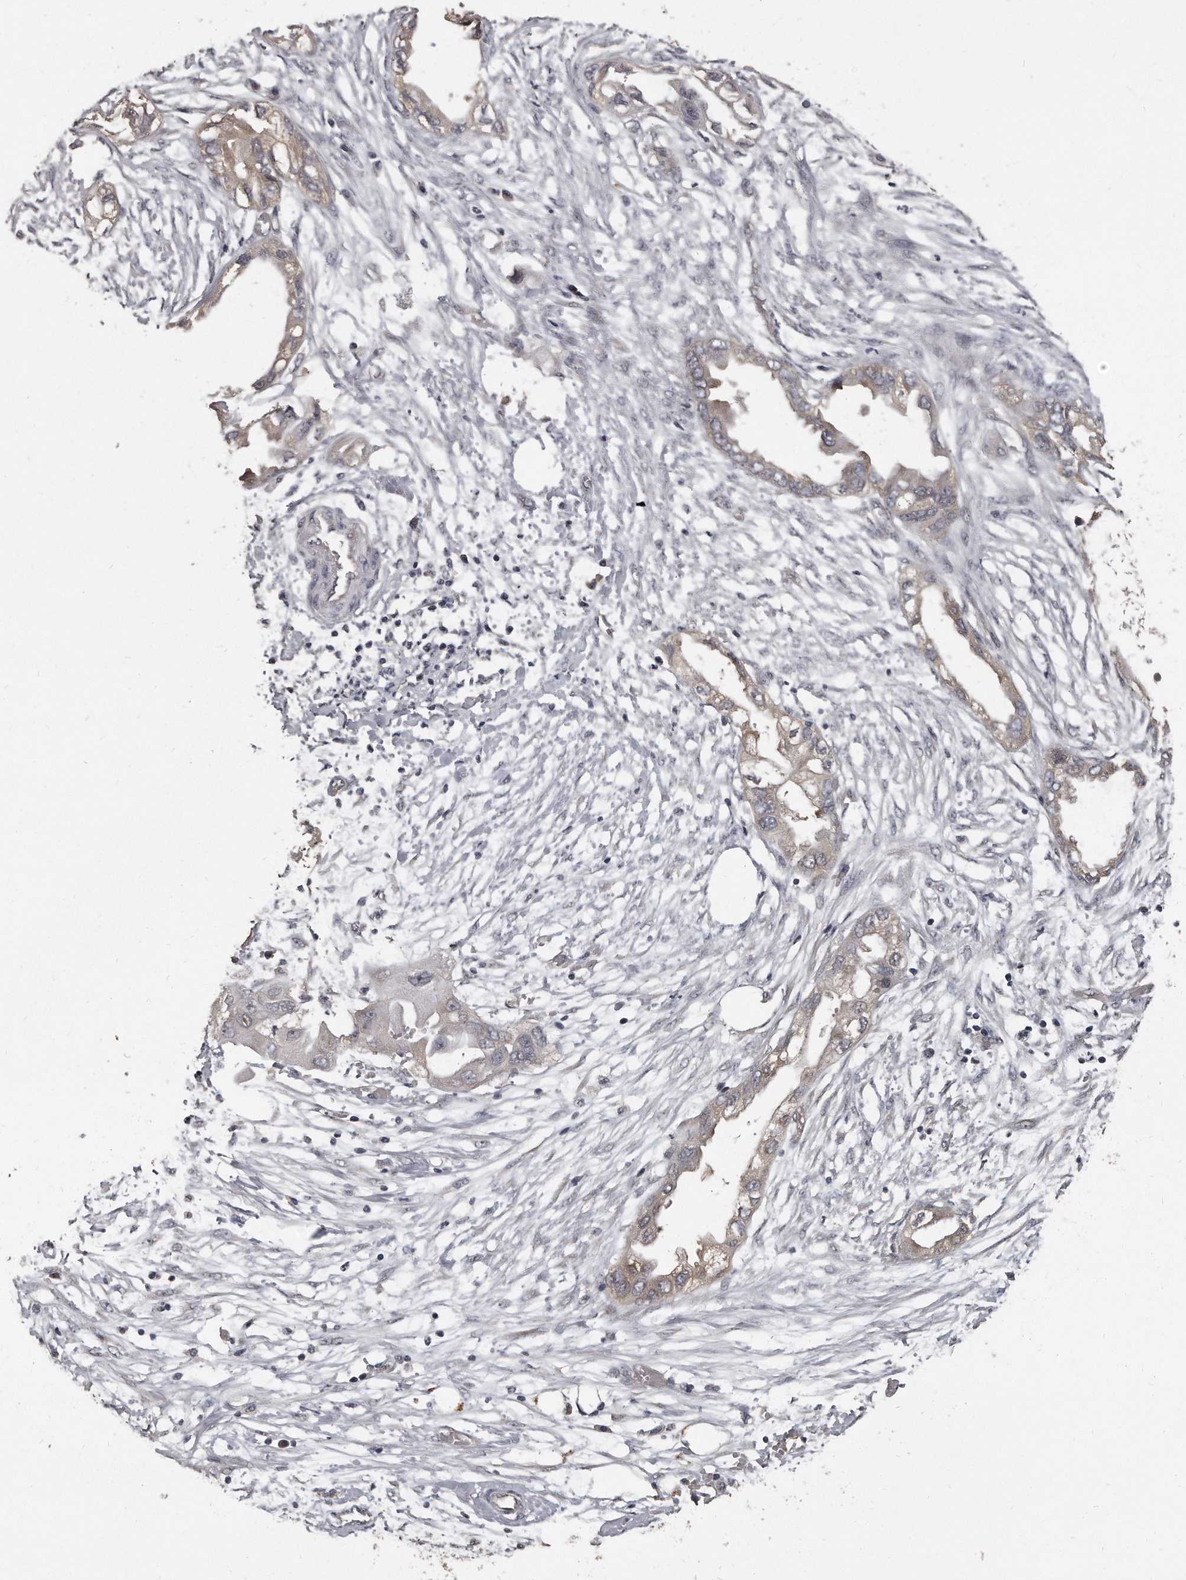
{"staining": {"intensity": "weak", "quantity": "<25%", "location": "cytoplasmic/membranous"}, "tissue": "endometrial cancer", "cell_type": "Tumor cells", "image_type": "cancer", "snomed": [{"axis": "morphology", "description": "Adenocarcinoma, NOS"}, {"axis": "morphology", "description": "Adenocarcinoma, metastatic, NOS"}, {"axis": "topography", "description": "Adipose tissue"}, {"axis": "topography", "description": "Endometrium"}], "caption": "The IHC histopathology image has no significant expression in tumor cells of adenocarcinoma (endometrial) tissue.", "gene": "GRB10", "patient": {"sex": "female", "age": 67}}